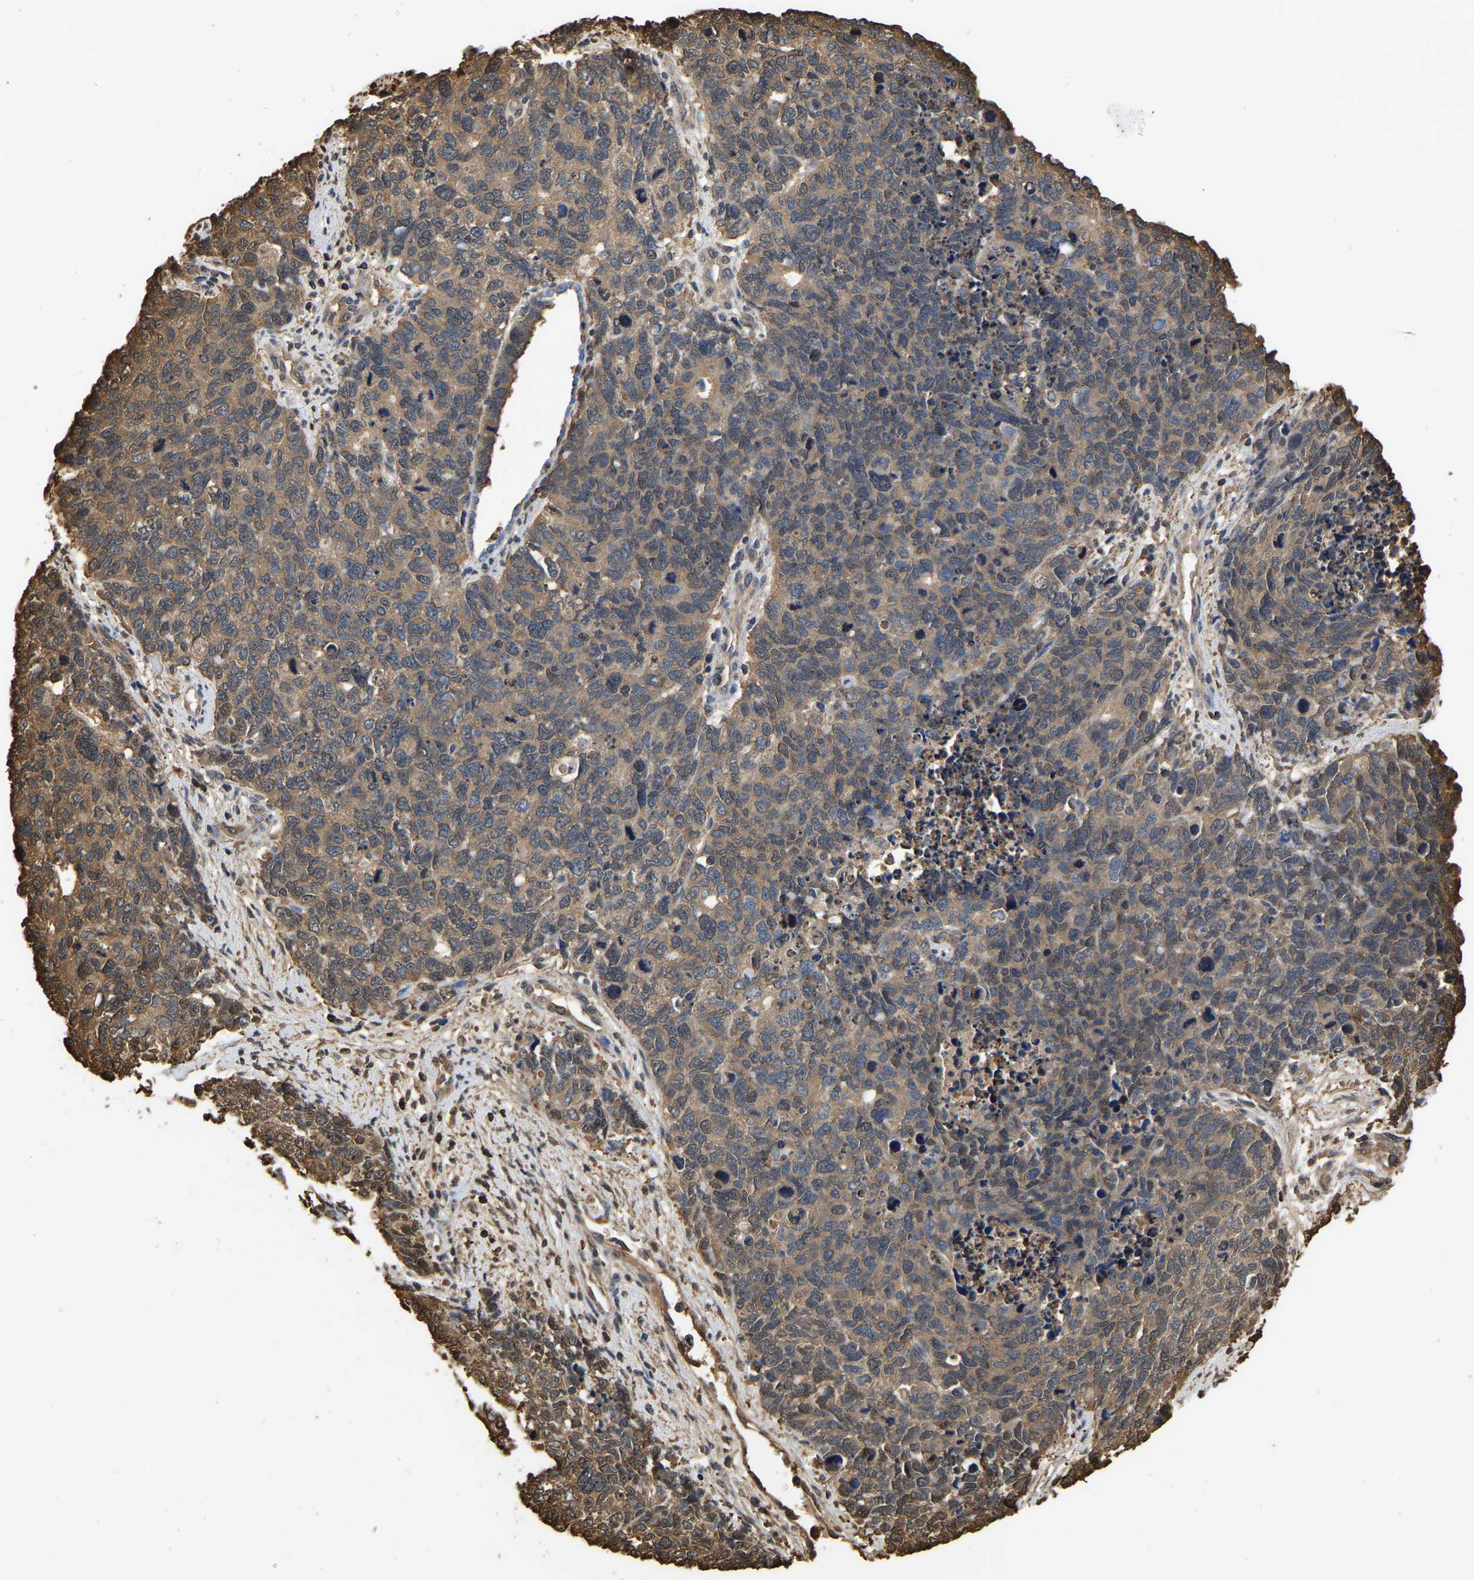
{"staining": {"intensity": "moderate", "quantity": ">75%", "location": "cytoplasmic/membranous"}, "tissue": "cervical cancer", "cell_type": "Tumor cells", "image_type": "cancer", "snomed": [{"axis": "morphology", "description": "Squamous cell carcinoma, NOS"}, {"axis": "topography", "description": "Cervix"}], "caption": "The histopathology image demonstrates a brown stain indicating the presence of a protein in the cytoplasmic/membranous of tumor cells in cervical cancer (squamous cell carcinoma). The staining was performed using DAB (3,3'-diaminobenzidine) to visualize the protein expression in brown, while the nuclei were stained in blue with hematoxylin (Magnification: 20x).", "gene": "LDHB", "patient": {"sex": "female", "age": 63}}